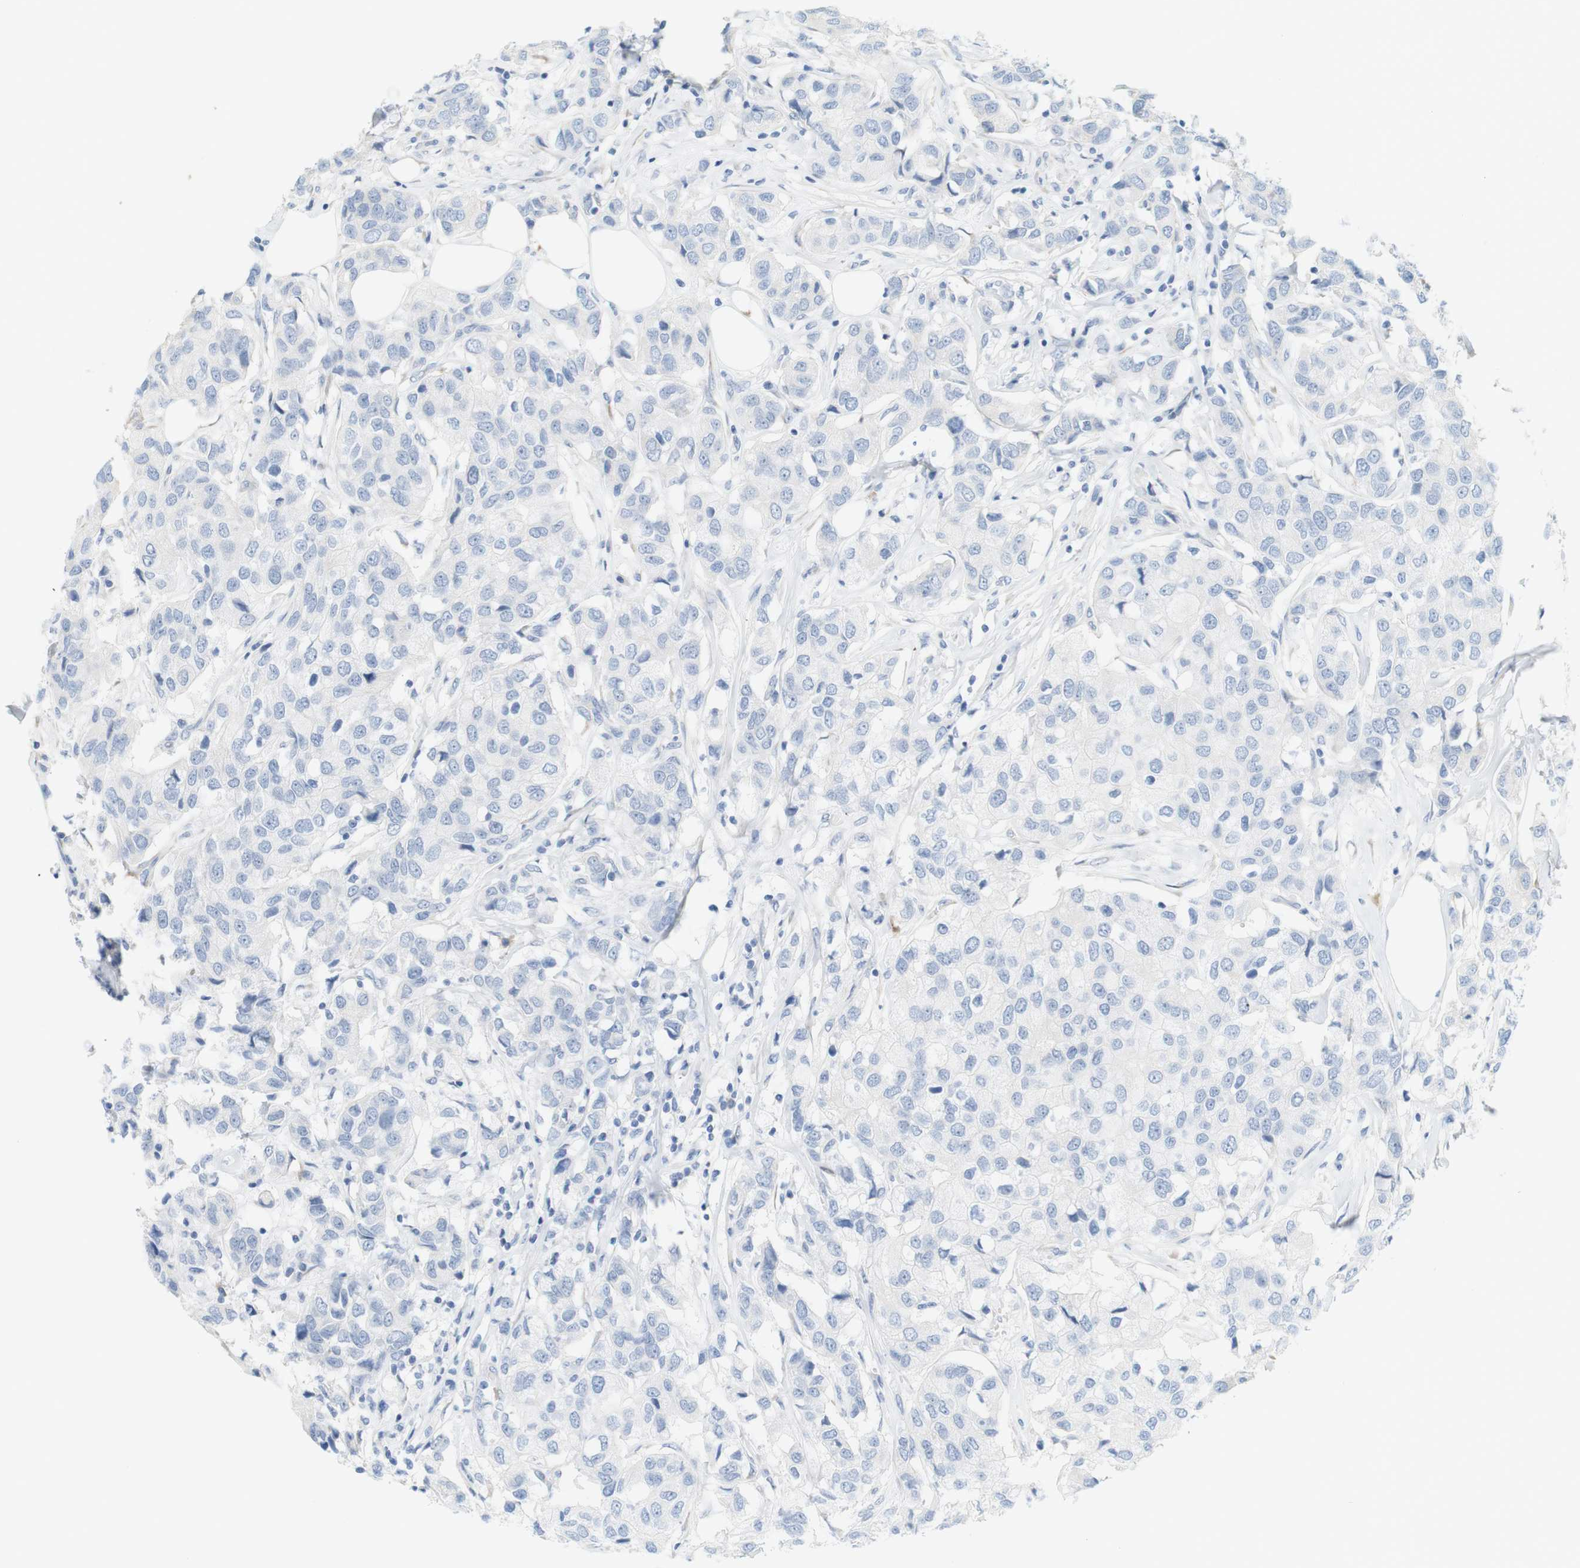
{"staining": {"intensity": "negative", "quantity": "none", "location": "none"}, "tissue": "breast cancer", "cell_type": "Tumor cells", "image_type": "cancer", "snomed": [{"axis": "morphology", "description": "Duct carcinoma"}, {"axis": "topography", "description": "Breast"}], "caption": "Photomicrograph shows no significant protein positivity in tumor cells of breast cancer.", "gene": "RGS9", "patient": {"sex": "female", "age": 80}}